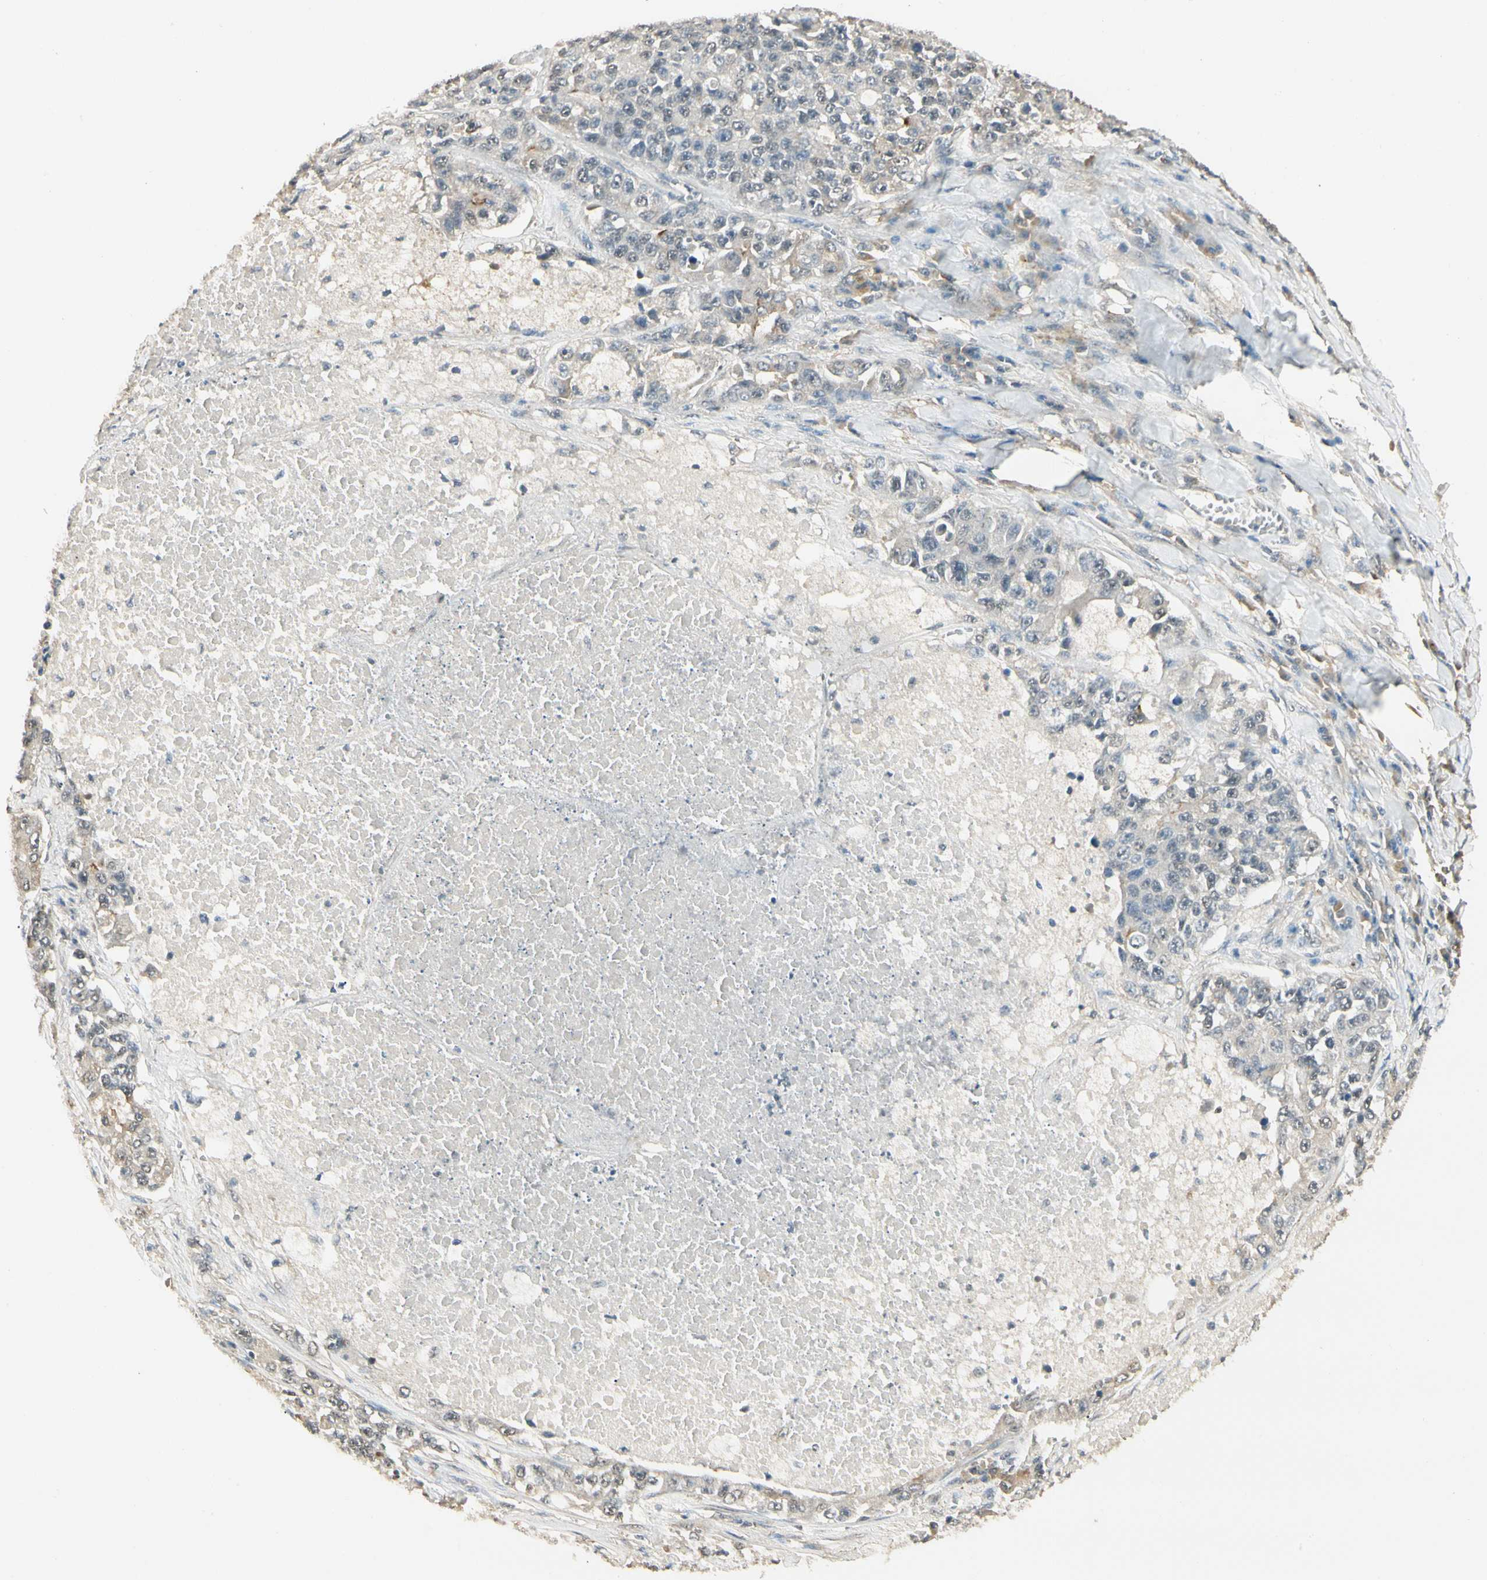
{"staining": {"intensity": "weak", "quantity": "<25%", "location": "nuclear"}, "tissue": "lung cancer", "cell_type": "Tumor cells", "image_type": "cancer", "snomed": [{"axis": "morphology", "description": "Adenocarcinoma, NOS"}, {"axis": "topography", "description": "Lung"}], "caption": "Tumor cells show no significant protein positivity in lung adenocarcinoma.", "gene": "SGCA", "patient": {"sex": "male", "age": 49}}